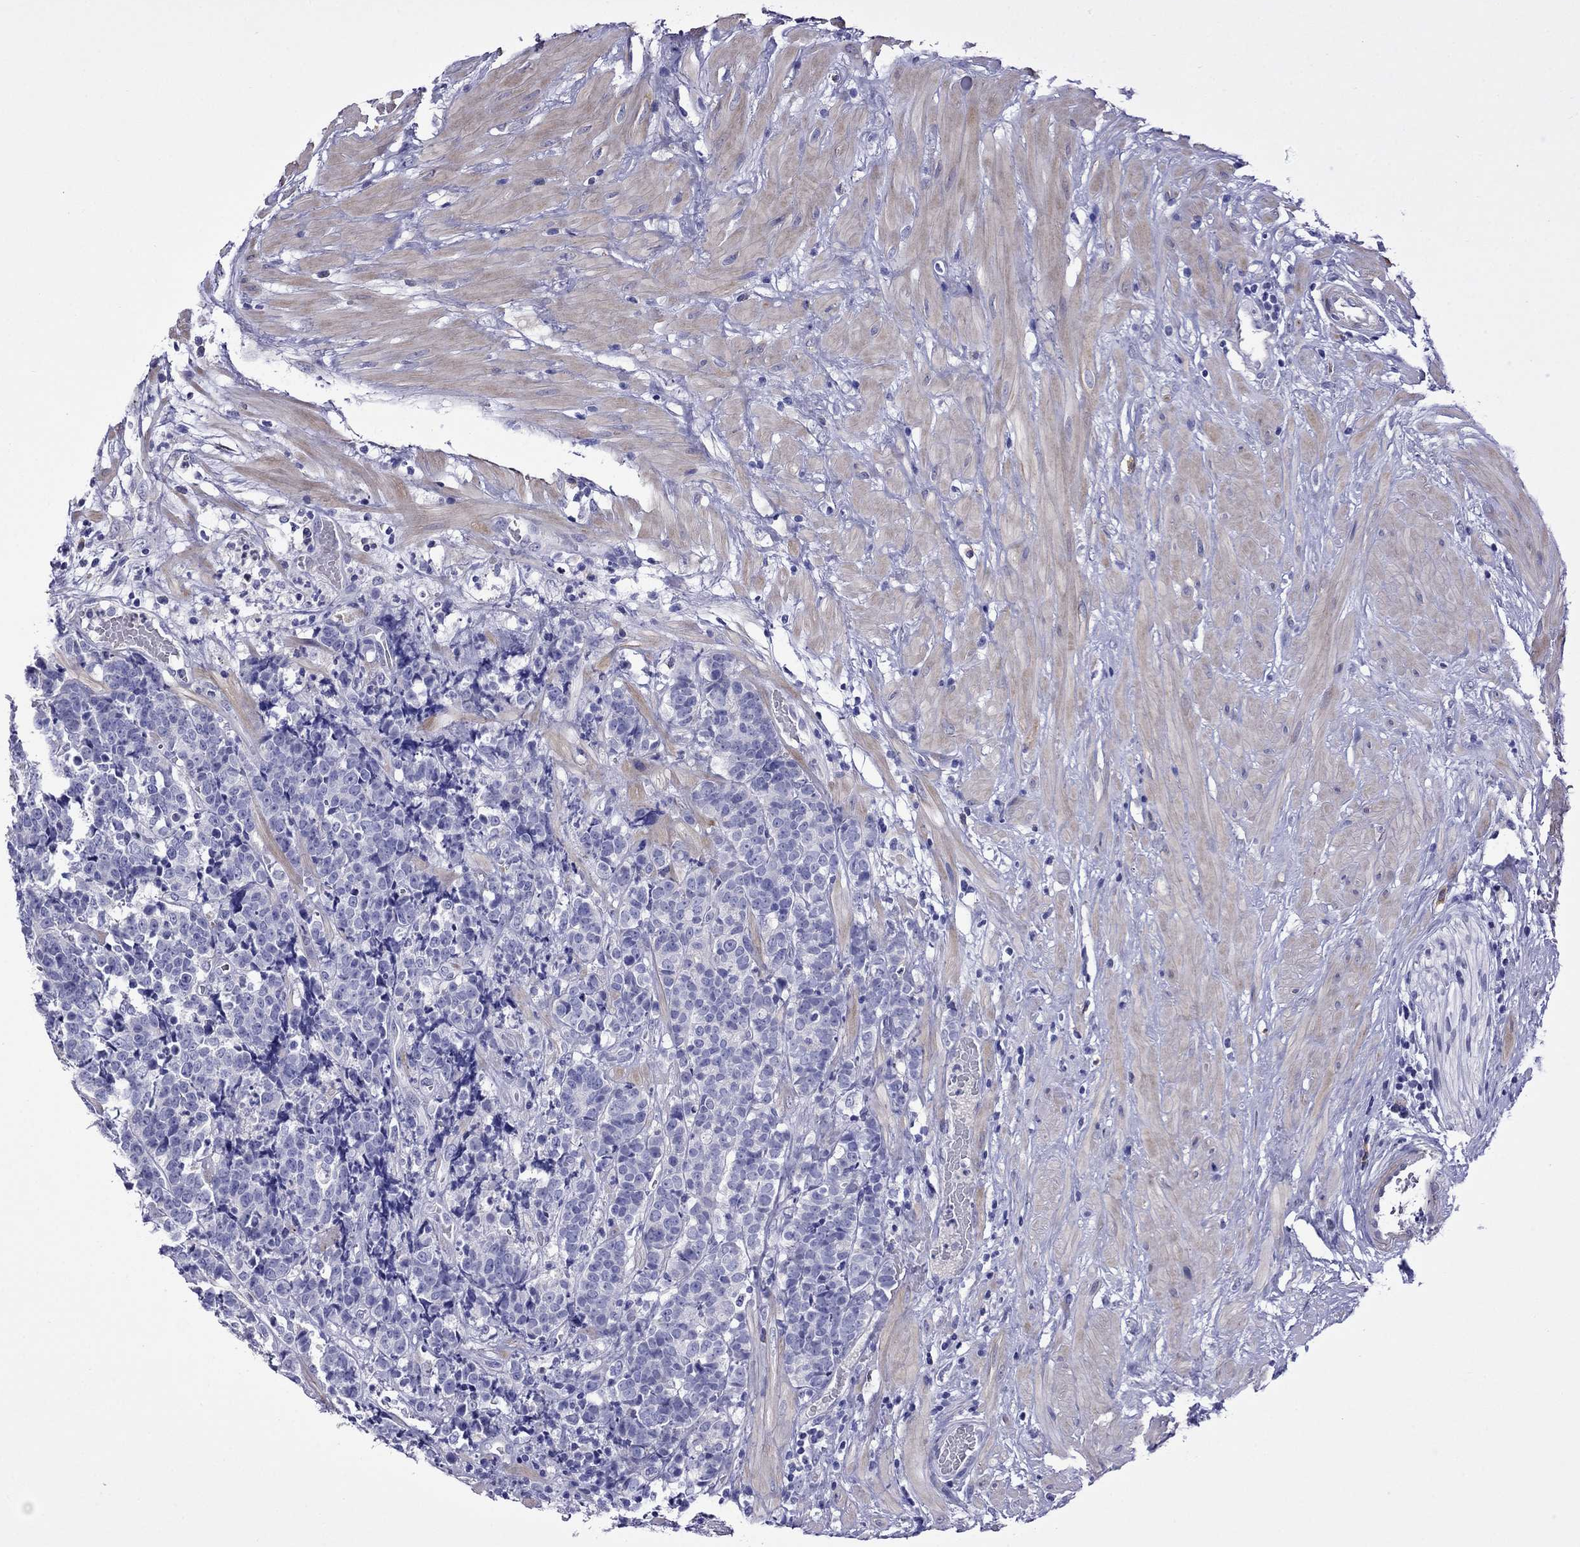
{"staining": {"intensity": "negative", "quantity": "none", "location": "none"}, "tissue": "prostate cancer", "cell_type": "Tumor cells", "image_type": "cancer", "snomed": [{"axis": "morphology", "description": "Adenocarcinoma, NOS"}, {"axis": "topography", "description": "Prostate"}], "caption": "IHC histopathology image of neoplastic tissue: human adenocarcinoma (prostate) stained with DAB exhibits no significant protein staining in tumor cells.", "gene": "STAR", "patient": {"sex": "male", "age": 67}}